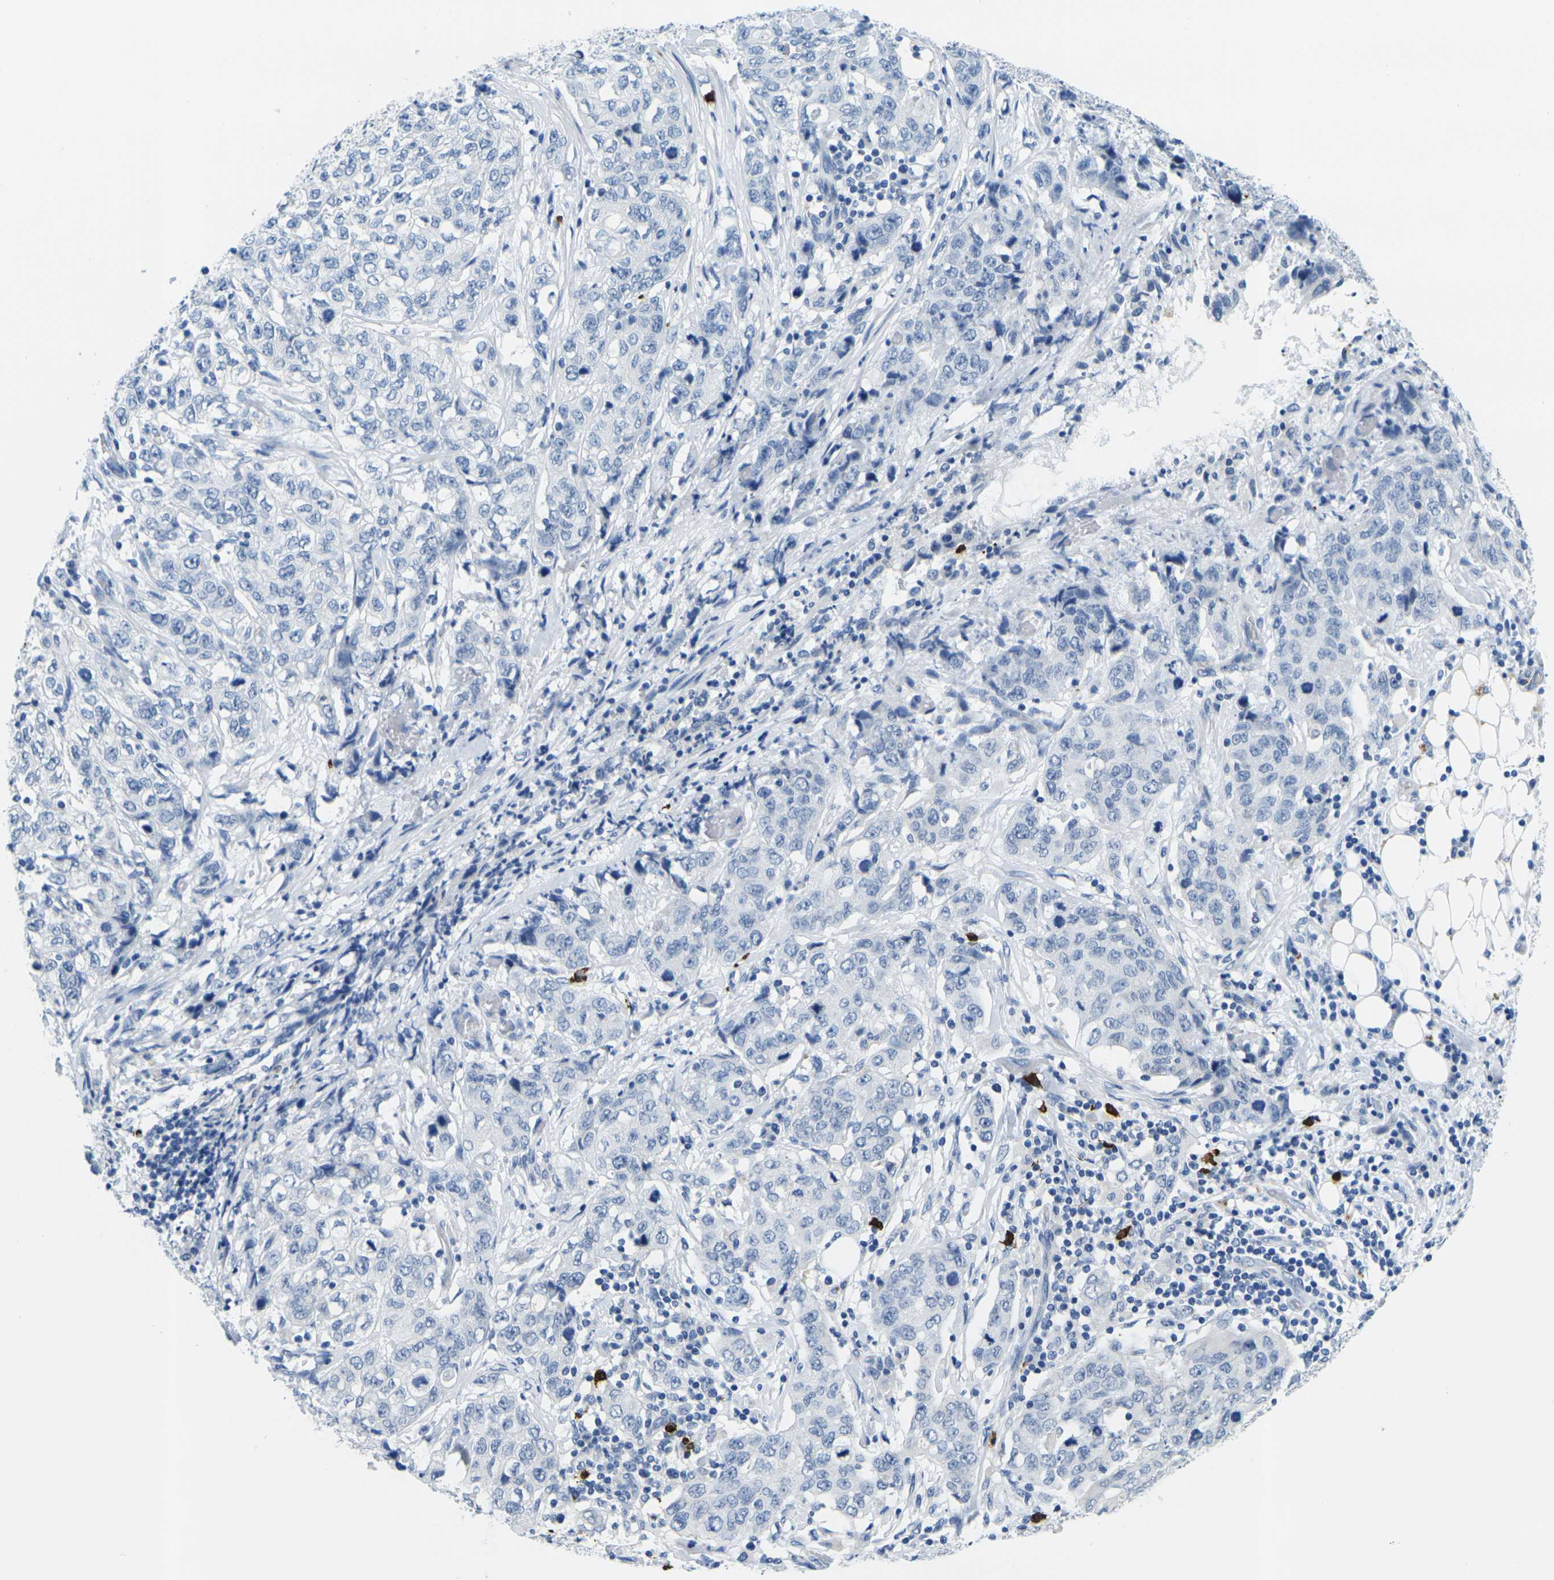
{"staining": {"intensity": "negative", "quantity": "none", "location": "none"}, "tissue": "stomach cancer", "cell_type": "Tumor cells", "image_type": "cancer", "snomed": [{"axis": "morphology", "description": "Adenocarcinoma, NOS"}, {"axis": "topography", "description": "Stomach"}], "caption": "An image of stomach adenocarcinoma stained for a protein reveals no brown staining in tumor cells. (Brightfield microscopy of DAB (3,3'-diaminobenzidine) immunohistochemistry at high magnification).", "gene": "GPR15", "patient": {"sex": "male", "age": 48}}